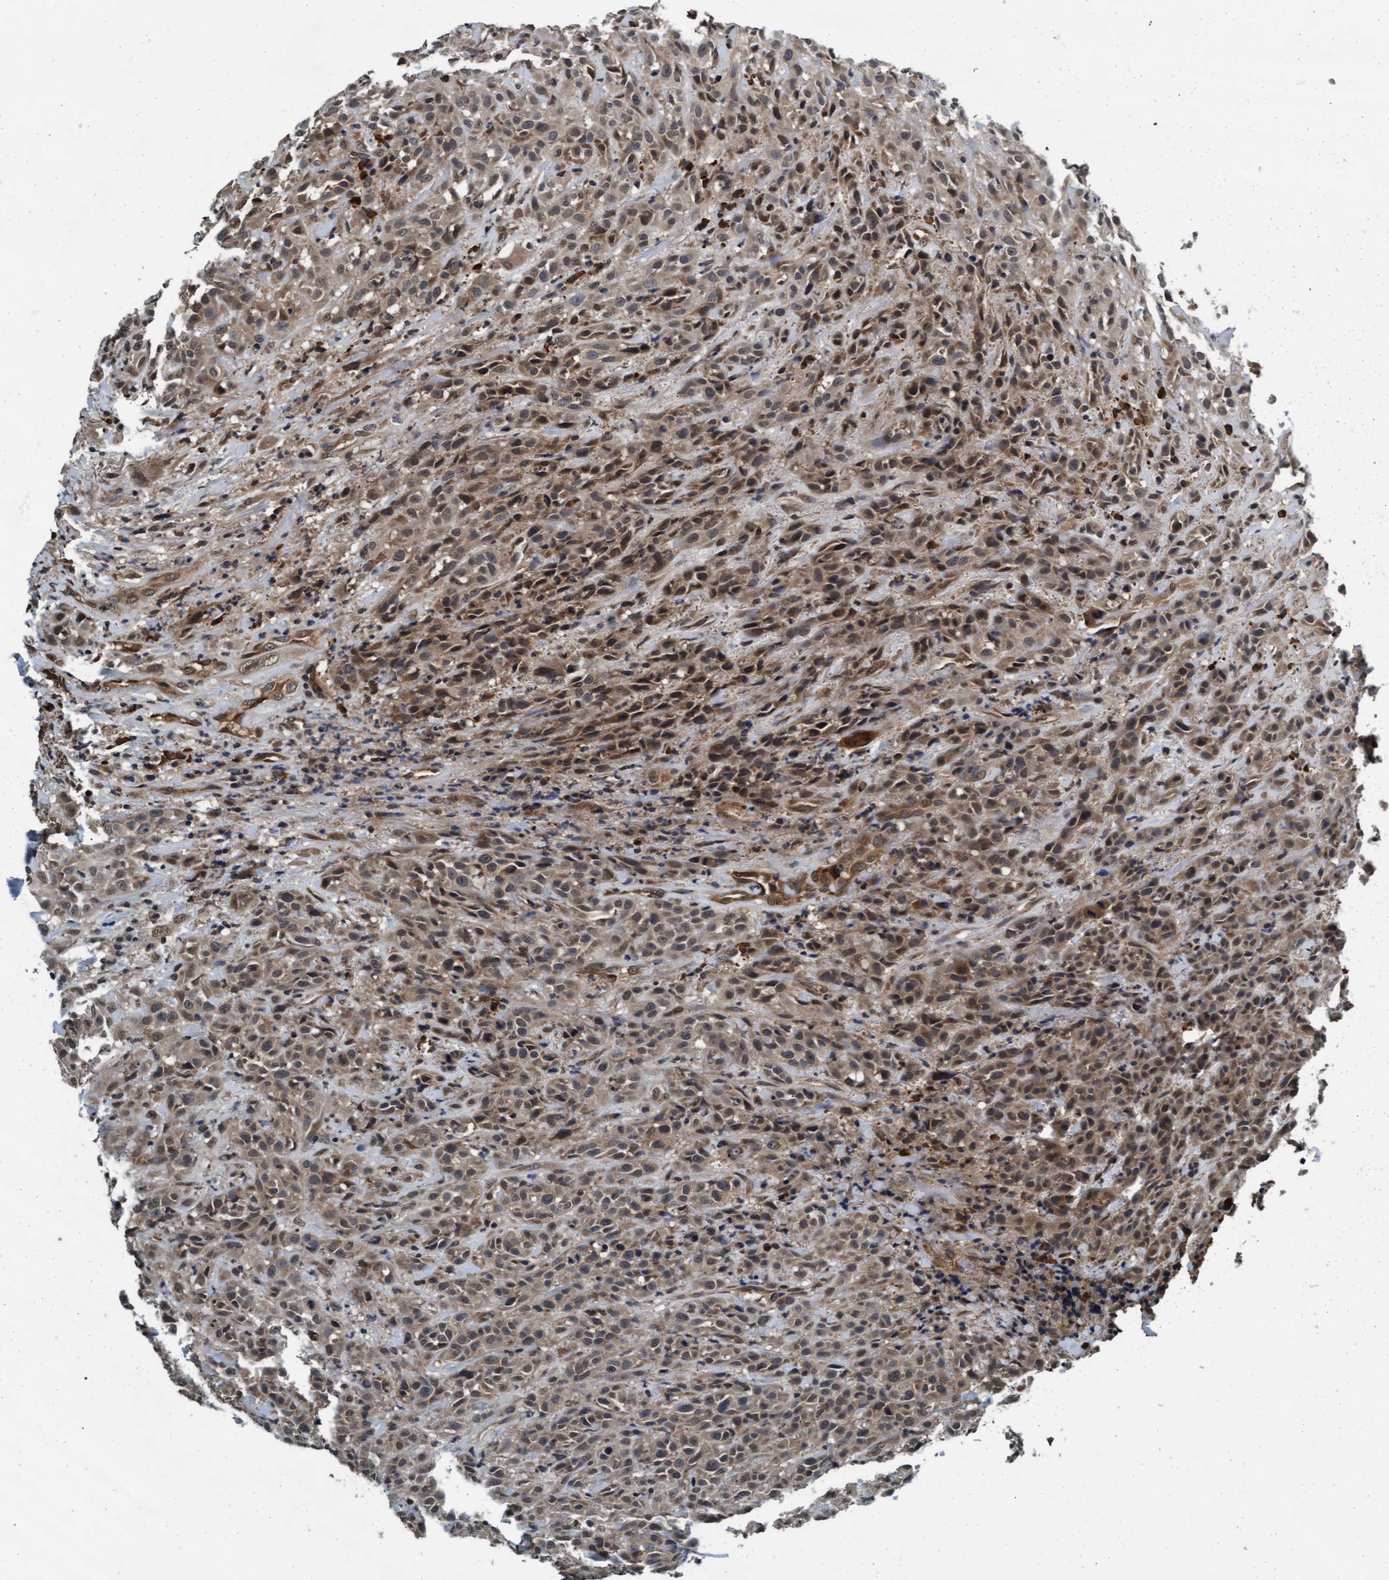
{"staining": {"intensity": "weak", "quantity": ">75%", "location": "cytoplasmic/membranous,nuclear"}, "tissue": "head and neck cancer", "cell_type": "Tumor cells", "image_type": "cancer", "snomed": [{"axis": "morphology", "description": "Squamous cell carcinoma, NOS"}, {"axis": "topography", "description": "Head-Neck"}], "caption": "A brown stain shows weak cytoplasmic/membranous and nuclear staining of a protein in head and neck squamous cell carcinoma tumor cells.", "gene": "WASF1", "patient": {"sex": "male", "age": 62}}